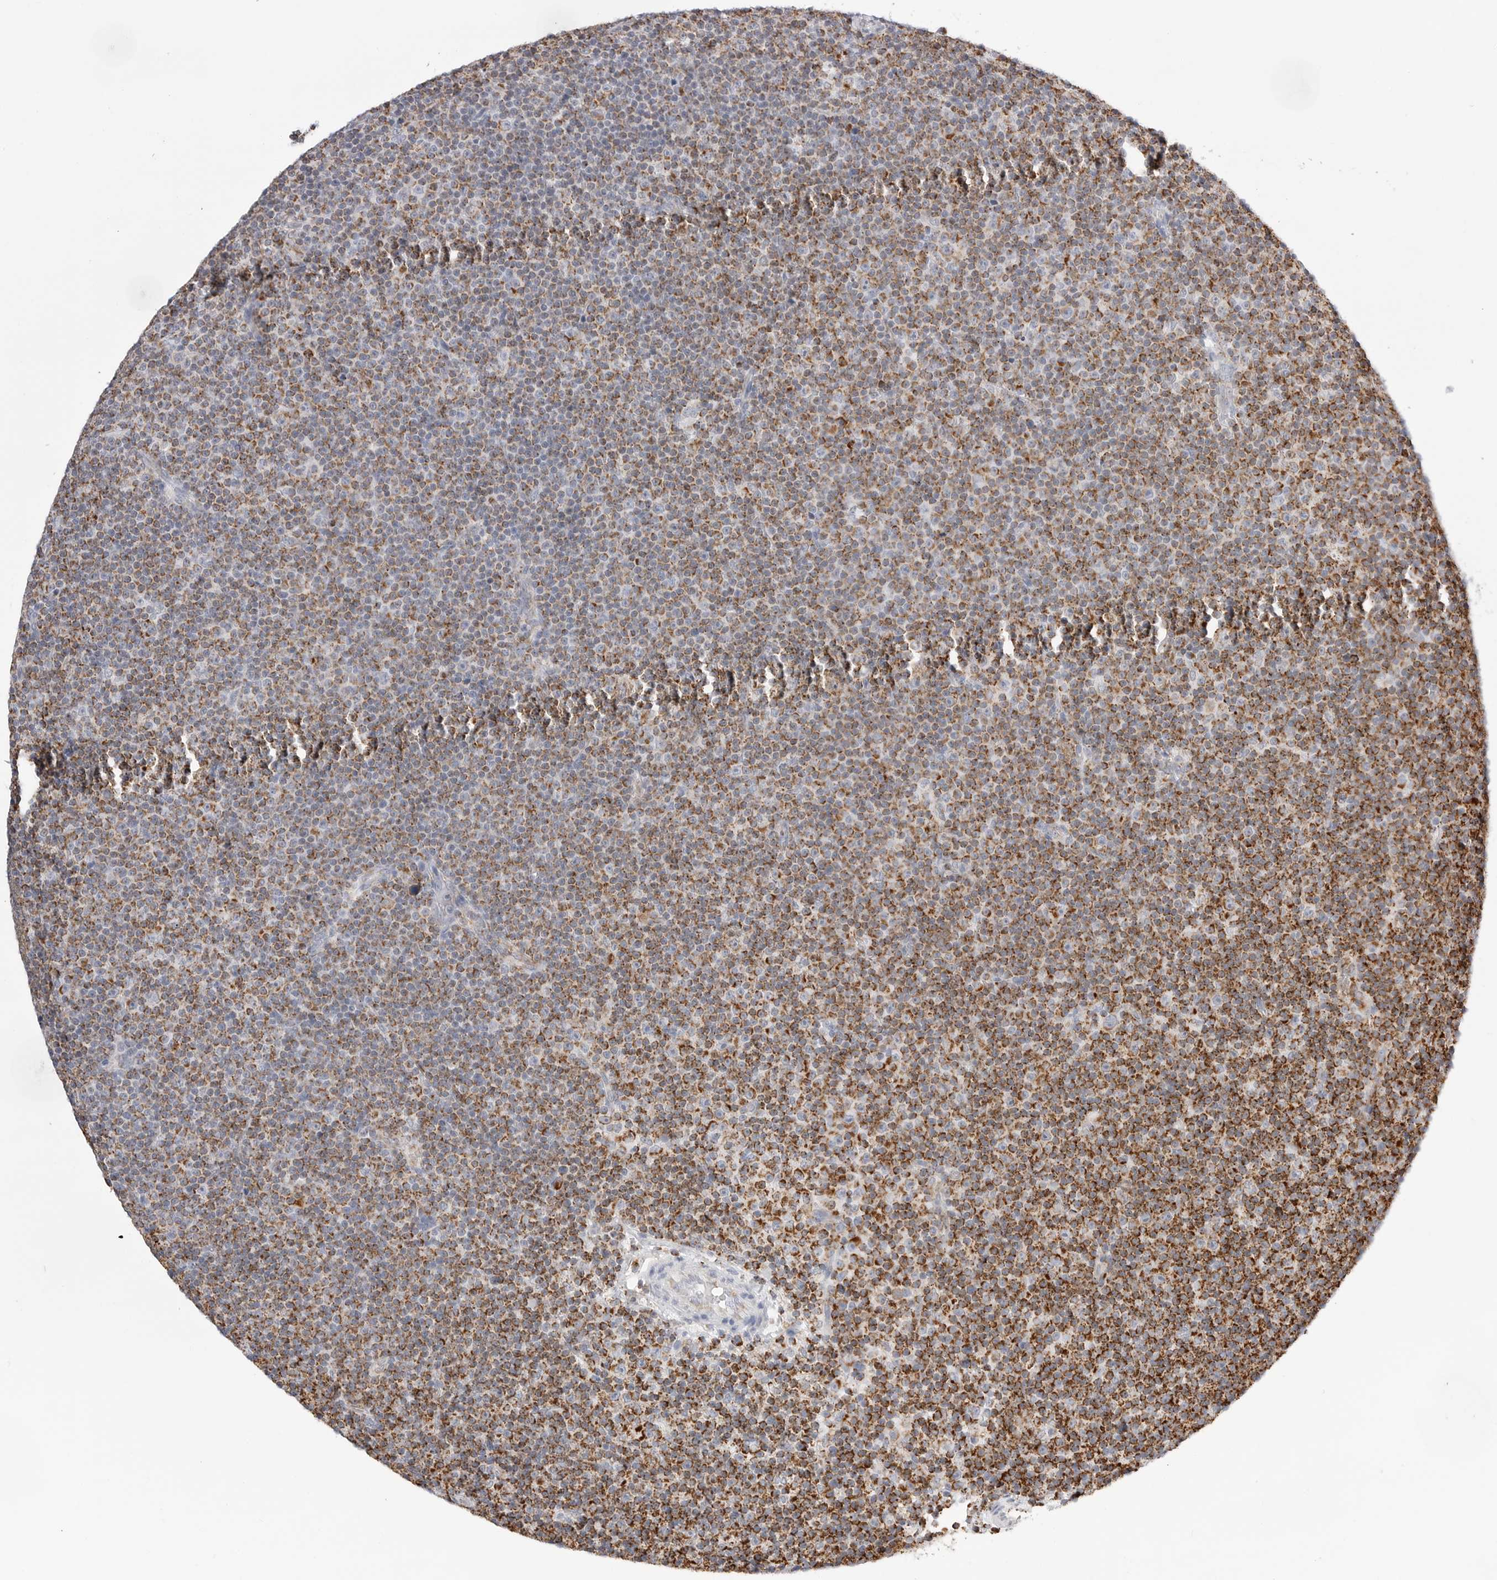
{"staining": {"intensity": "strong", "quantity": "25%-75%", "location": "cytoplasmic/membranous"}, "tissue": "lymphoma", "cell_type": "Tumor cells", "image_type": "cancer", "snomed": [{"axis": "morphology", "description": "Malignant lymphoma, non-Hodgkin's type, Low grade"}, {"axis": "topography", "description": "Lymph node"}], "caption": "The photomicrograph reveals a brown stain indicating the presence of a protein in the cytoplasmic/membranous of tumor cells in lymphoma.", "gene": "ATP5IF1", "patient": {"sex": "female", "age": 67}}